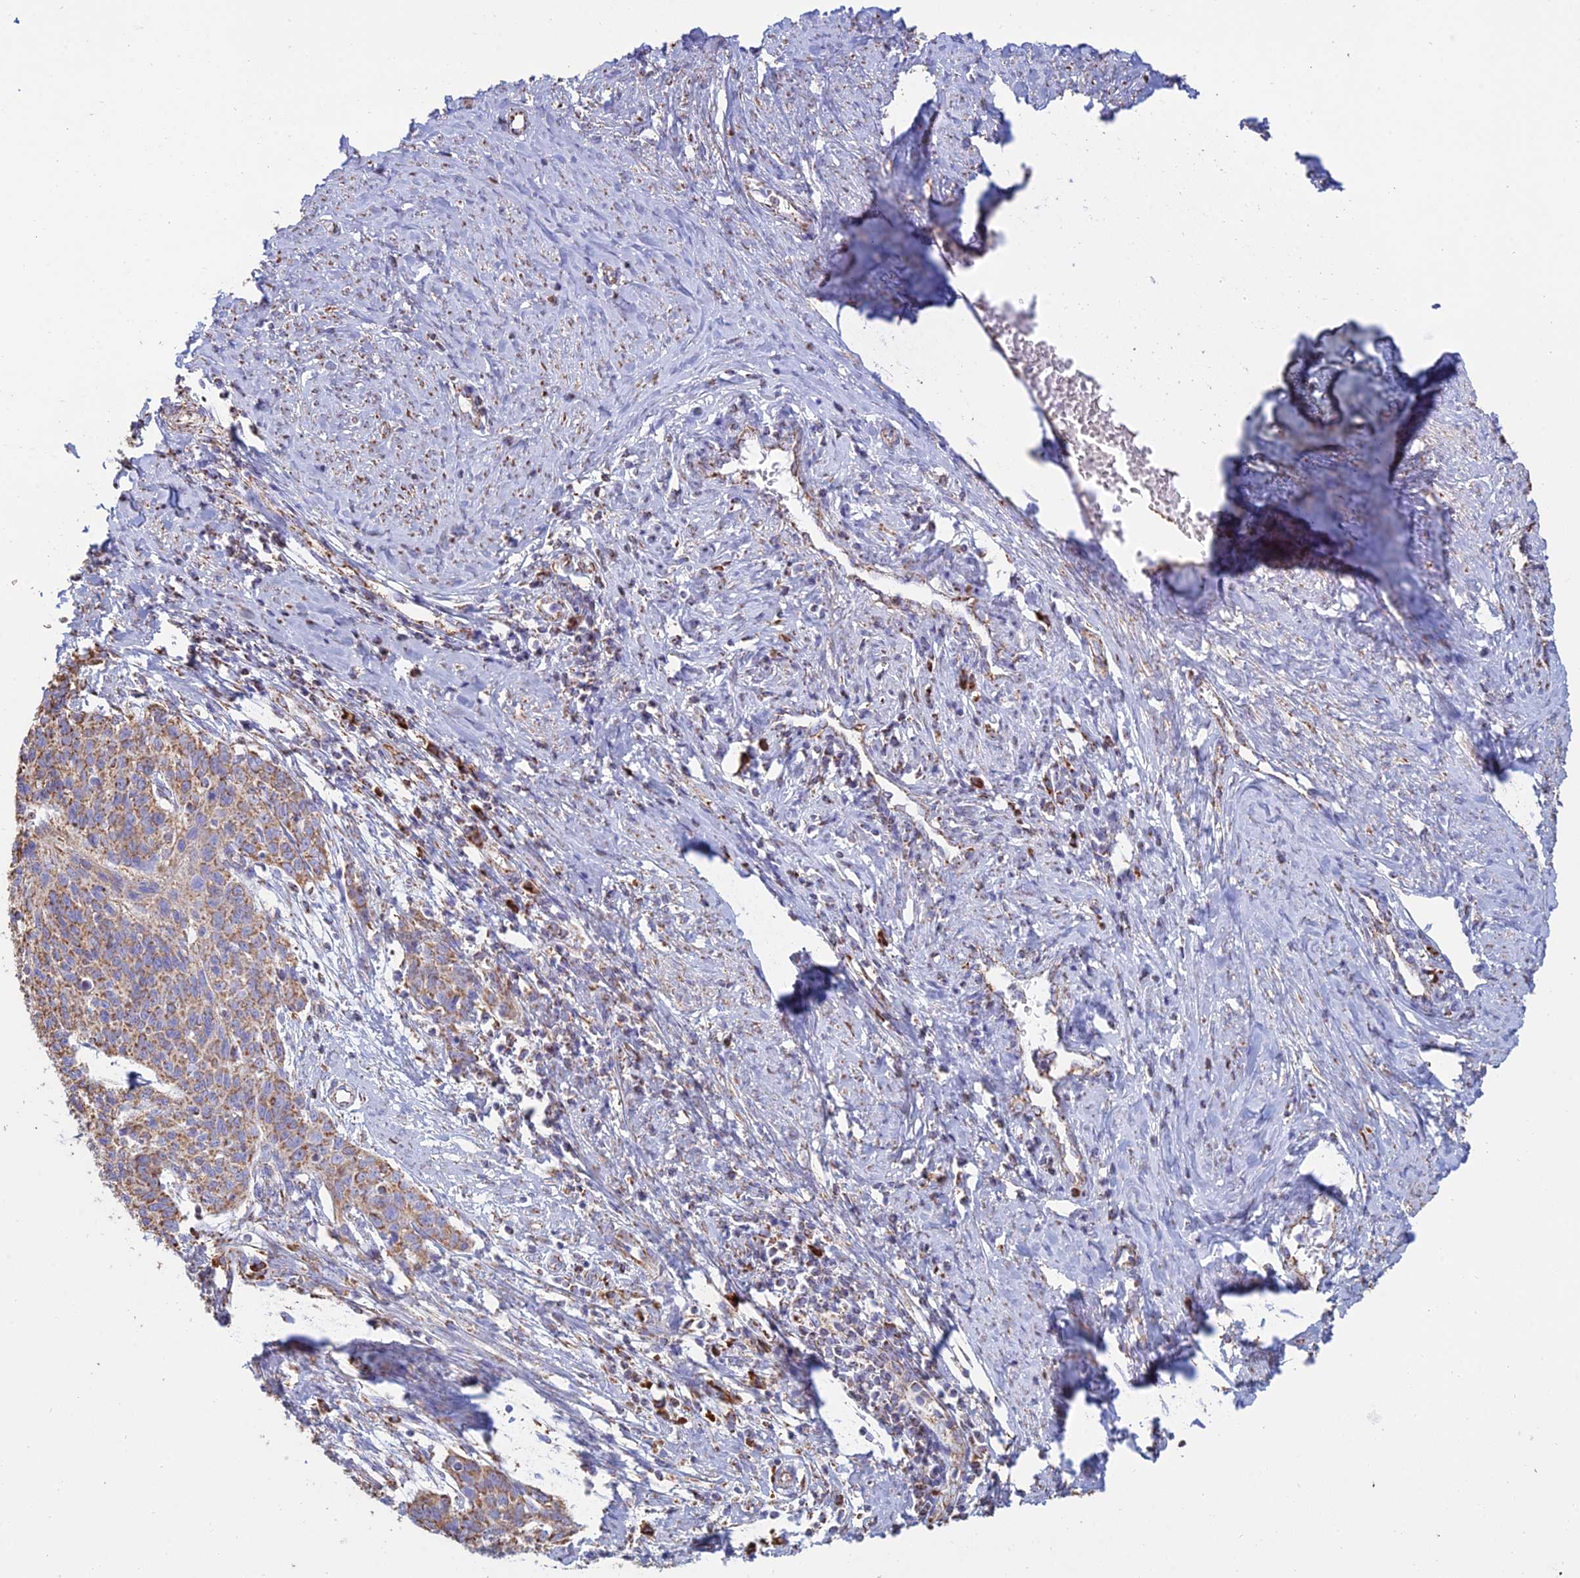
{"staining": {"intensity": "moderate", "quantity": ">75%", "location": "cytoplasmic/membranous"}, "tissue": "cervical cancer", "cell_type": "Tumor cells", "image_type": "cancer", "snomed": [{"axis": "morphology", "description": "Squamous cell carcinoma, NOS"}, {"axis": "topography", "description": "Cervix"}], "caption": "High-power microscopy captured an immunohistochemistry (IHC) photomicrograph of squamous cell carcinoma (cervical), revealing moderate cytoplasmic/membranous expression in approximately >75% of tumor cells.", "gene": "OR2W3", "patient": {"sex": "female", "age": 39}}